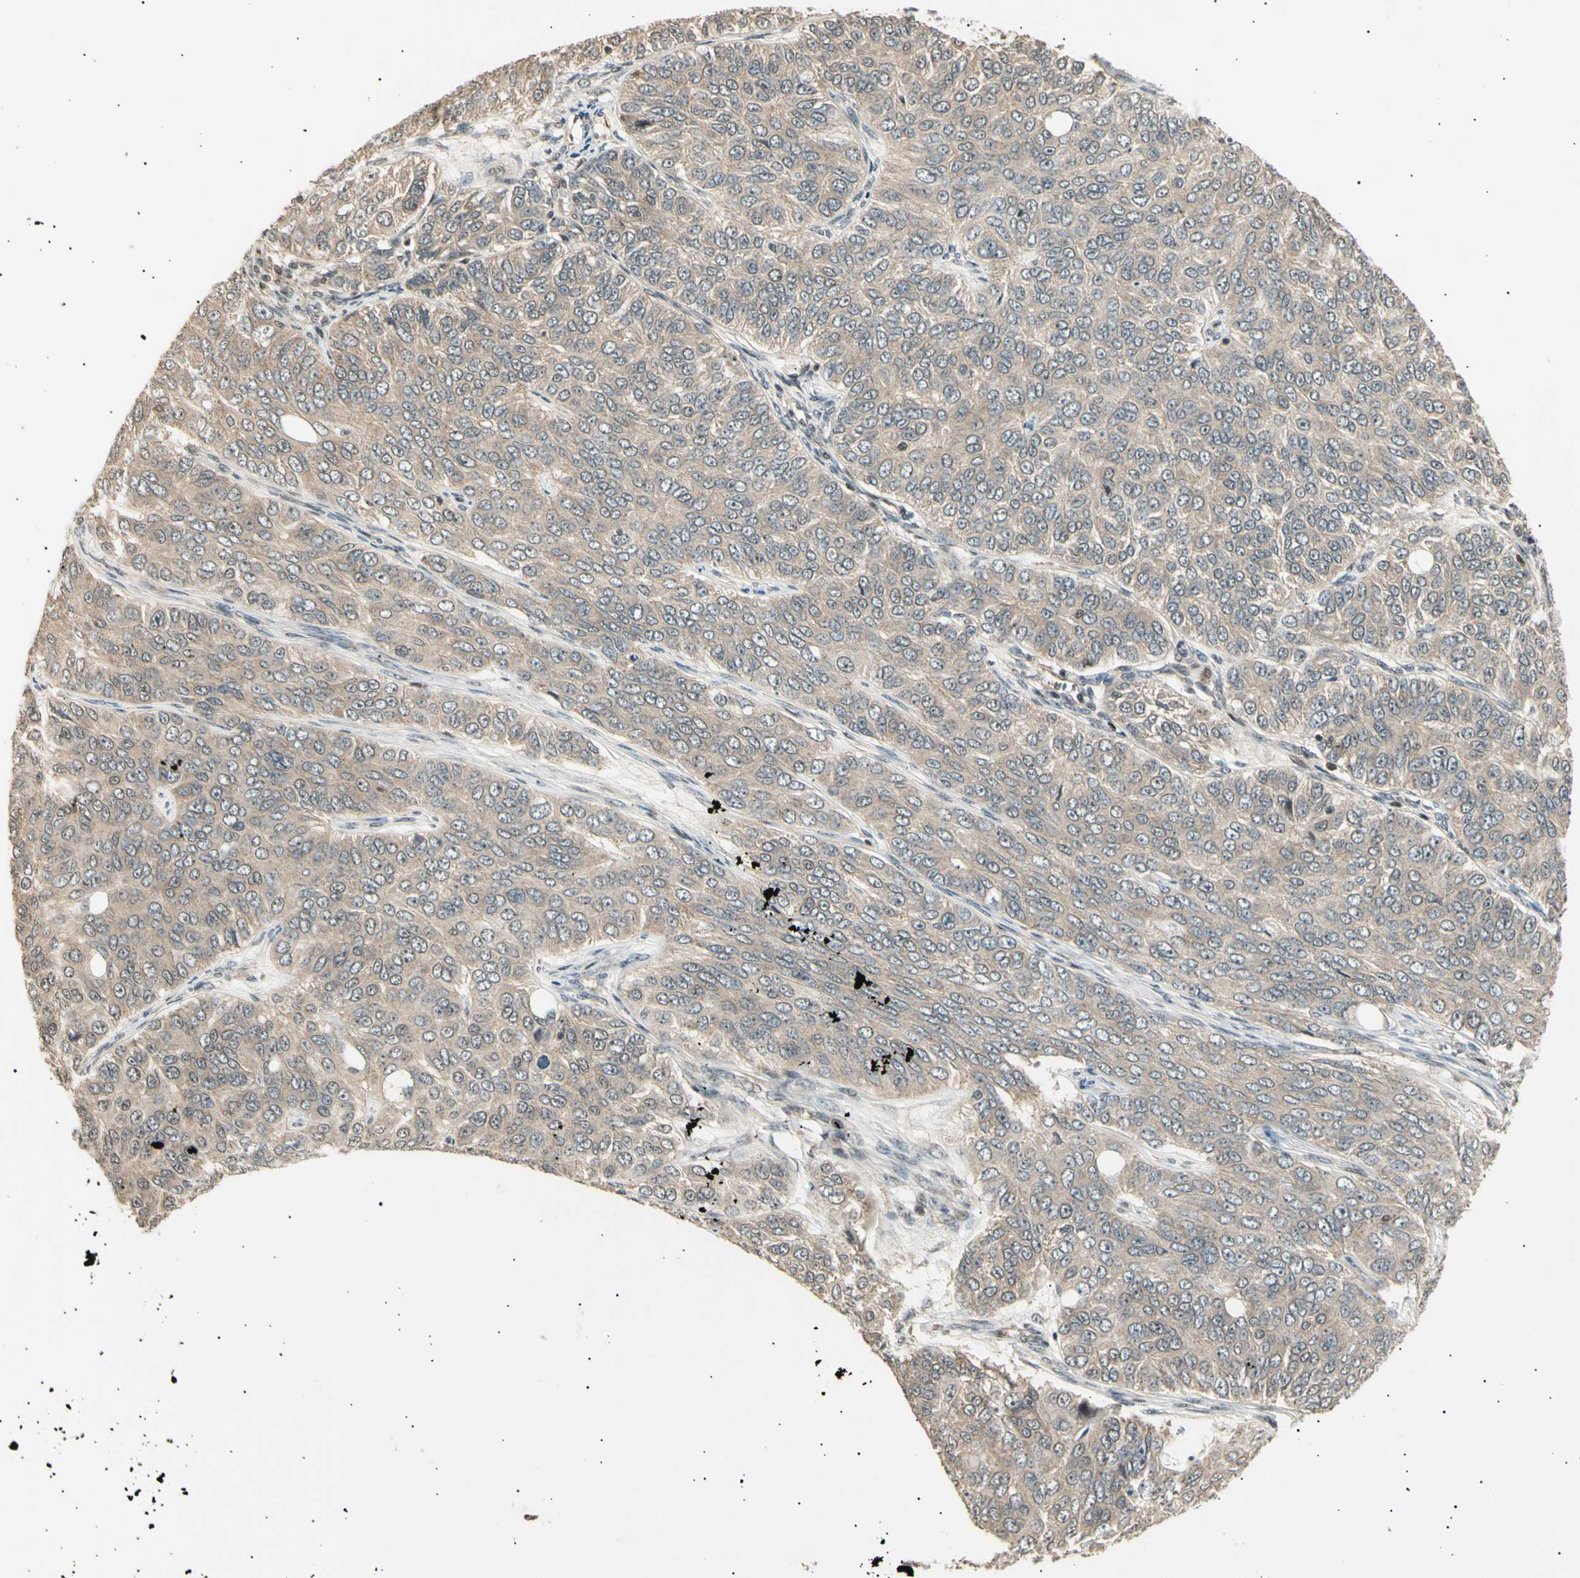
{"staining": {"intensity": "weak", "quantity": ">75%", "location": "cytoplasmic/membranous"}, "tissue": "ovarian cancer", "cell_type": "Tumor cells", "image_type": "cancer", "snomed": [{"axis": "morphology", "description": "Carcinoma, endometroid"}, {"axis": "topography", "description": "Ovary"}], "caption": "This is an image of immunohistochemistry staining of endometroid carcinoma (ovarian), which shows weak staining in the cytoplasmic/membranous of tumor cells.", "gene": "NUAK2", "patient": {"sex": "female", "age": 51}}